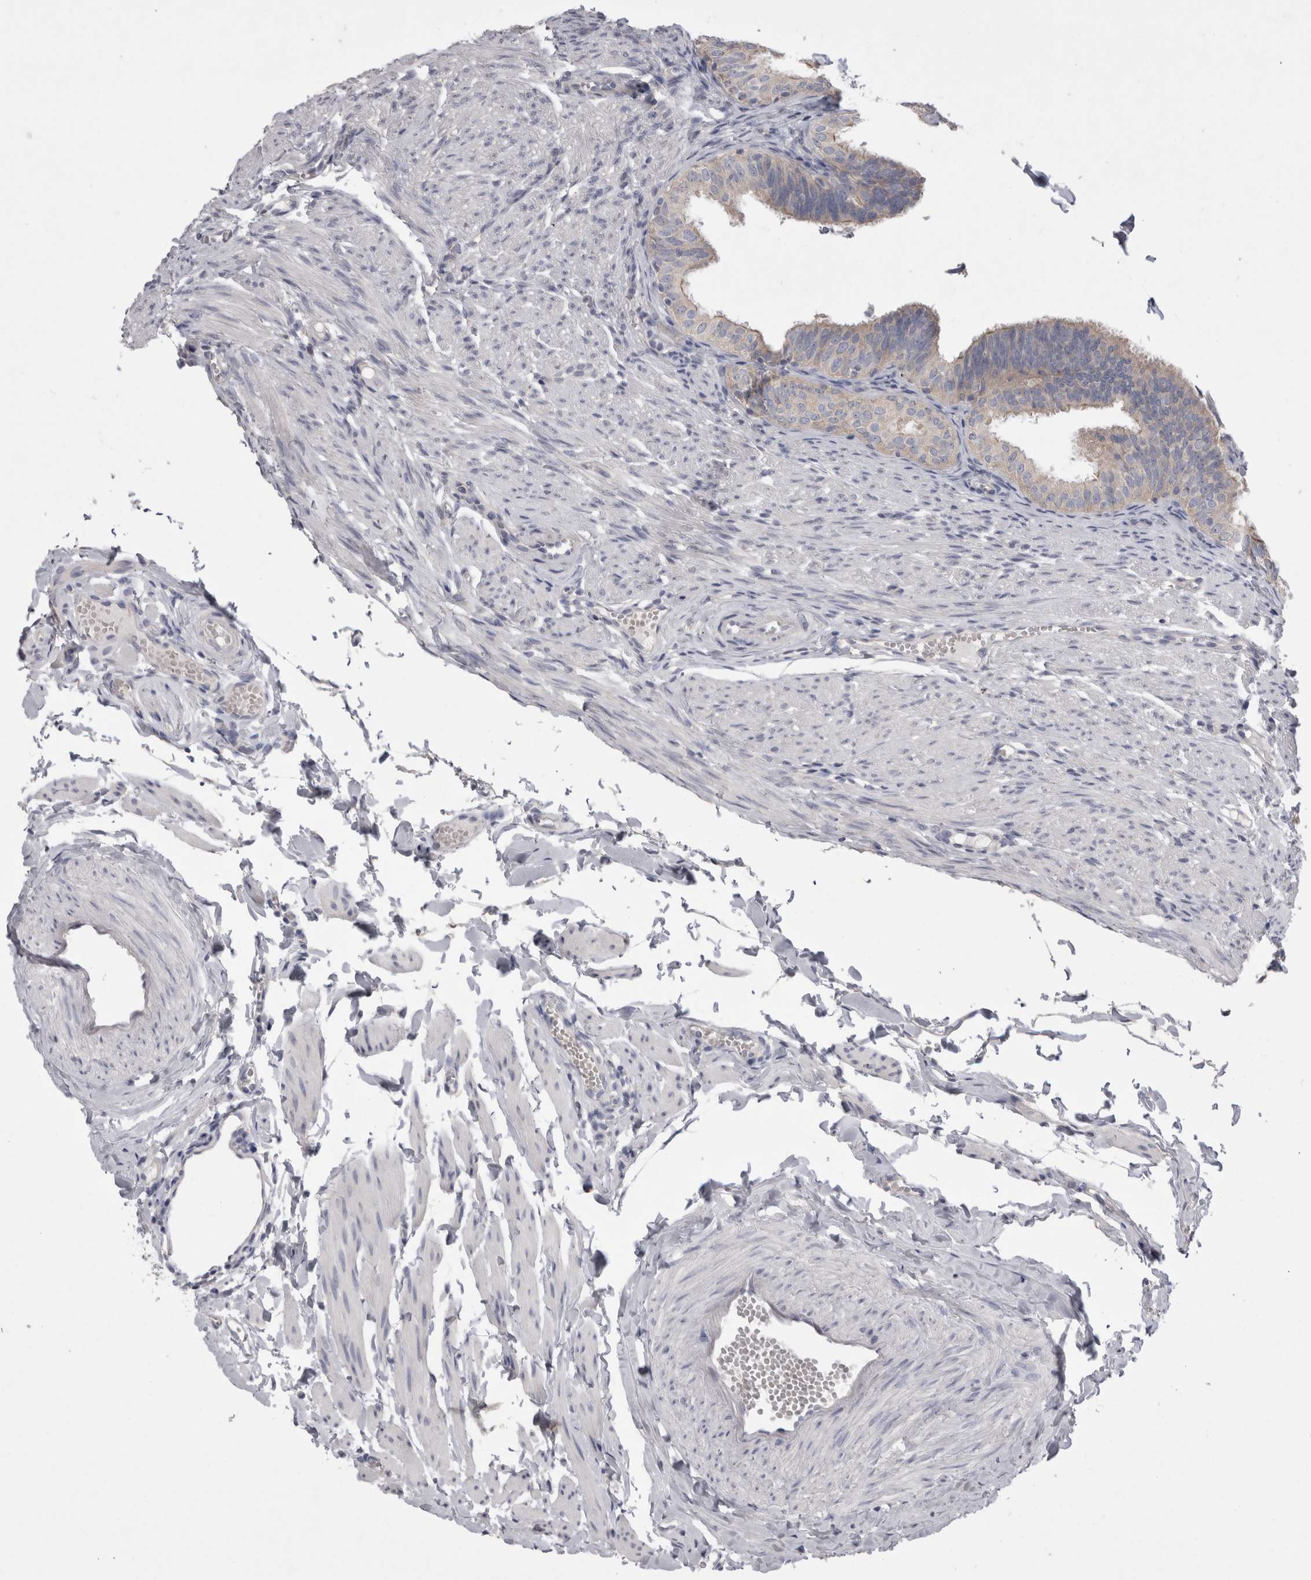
{"staining": {"intensity": "negative", "quantity": "none", "location": "none"}, "tissue": "fallopian tube", "cell_type": "Glandular cells", "image_type": "normal", "snomed": [{"axis": "morphology", "description": "Normal tissue, NOS"}, {"axis": "topography", "description": "Fallopian tube"}], "caption": "This micrograph is of normal fallopian tube stained with IHC to label a protein in brown with the nuclei are counter-stained blue. There is no positivity in glandular cells. Brightfield microscopy of immunohistochemistry stained with DAB (3,3'-diaminobenzidine) (brown) and hematoxylin (blue), captured at high magnification.", "gene": "LRRC40", "patient": {"sex": "female", "age": 35}}